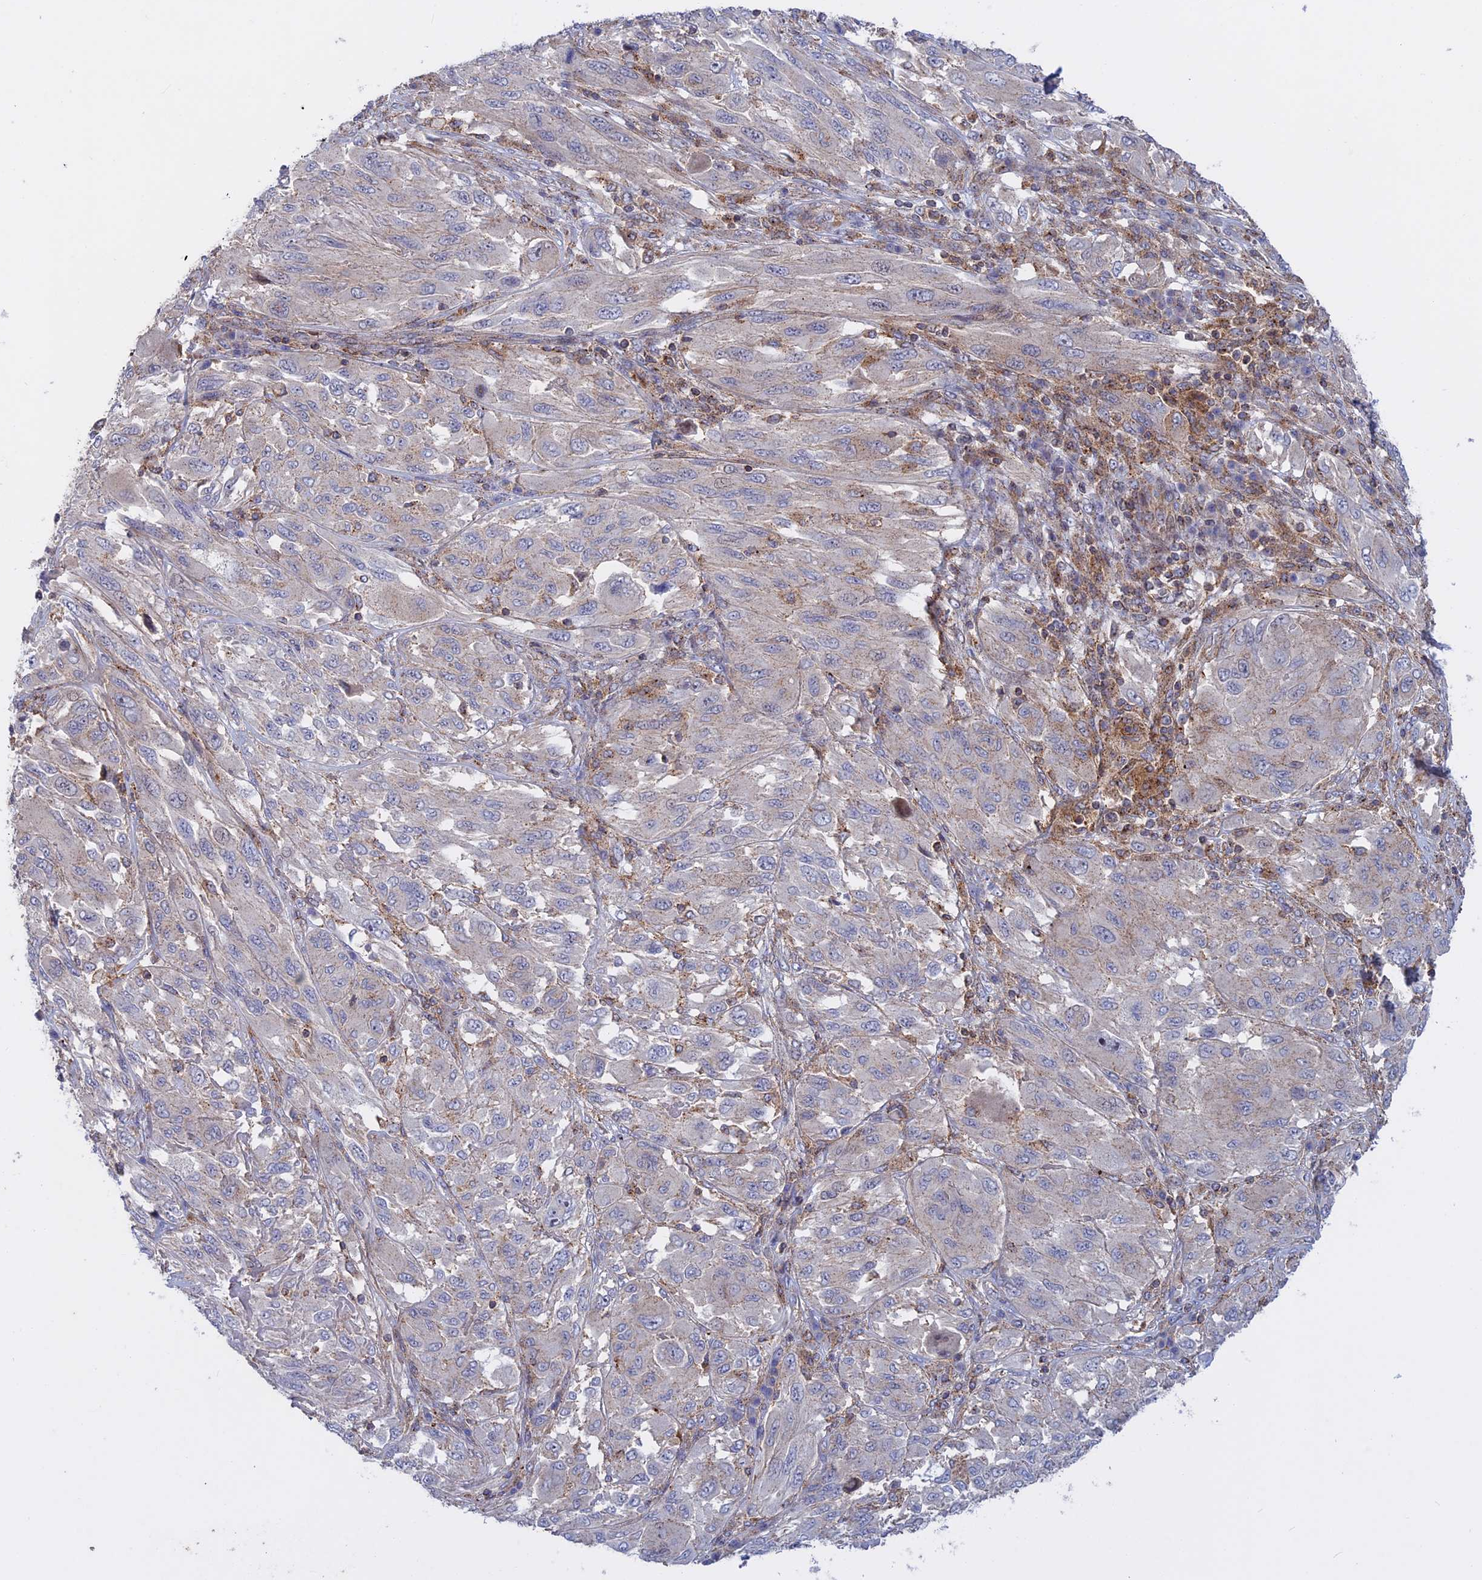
{"staining": {"intensity": "negative", "quantity": "none", "location": "none"}, "tissue": "melanoma", "cell_type": "Tumor cells", "image_type": "cancer", "snomed": [{"axis": "morphology", "description": "Malignant melanoma, NOS"}, {"axis": "topography", "description": "Skin"}], "caption": "Immunohistochemistry (IHC) photomicrograph of melanoma stained for a protein (brown), which demonstrates no positivity in tumor cells.", "gene": "LYPD5", "patient": {"sex": "female", "age": 91}}